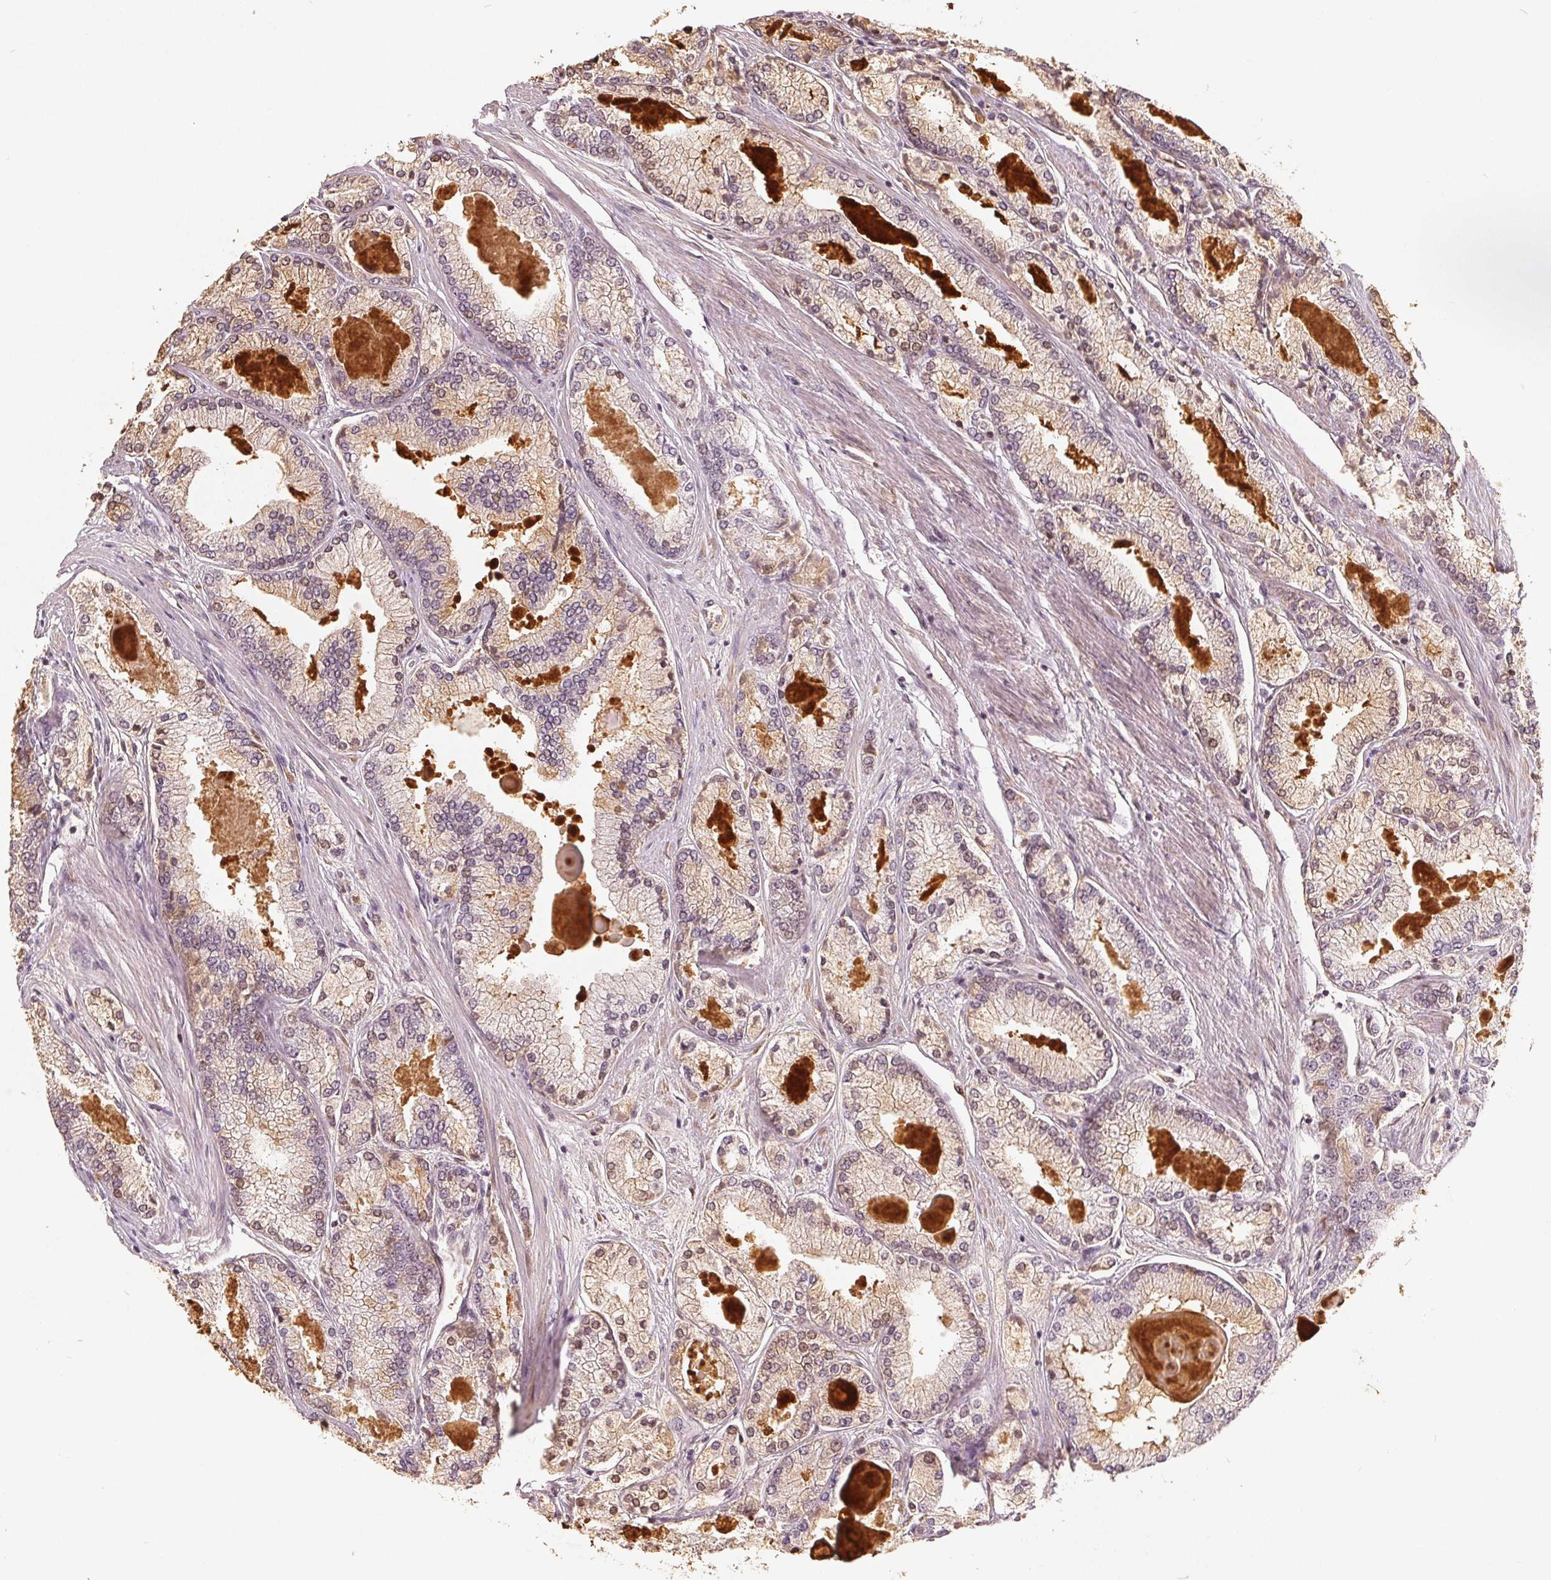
{"staining": {"intensity": "weak", "quantity": "<25%", "location": "cytoplasmic/membranous"}, "tissue": "prostate cancer", "cell_type": "Tumor cells", "image_type": "cancer", "snomed": [{"axis": "morphology", "description": "Adenocarcinoma, High grade"}, {"axis": "topography", "description": "Prostate"}], "caption": "High power microscopy micrograph of an immunohistochemistry histopathology image of prostate high-grade adenocarcinoma, revealing no significant positivity in tumor cells.", "gene": "CCDC138", "patient": {"sex": "male", "age": 68}}